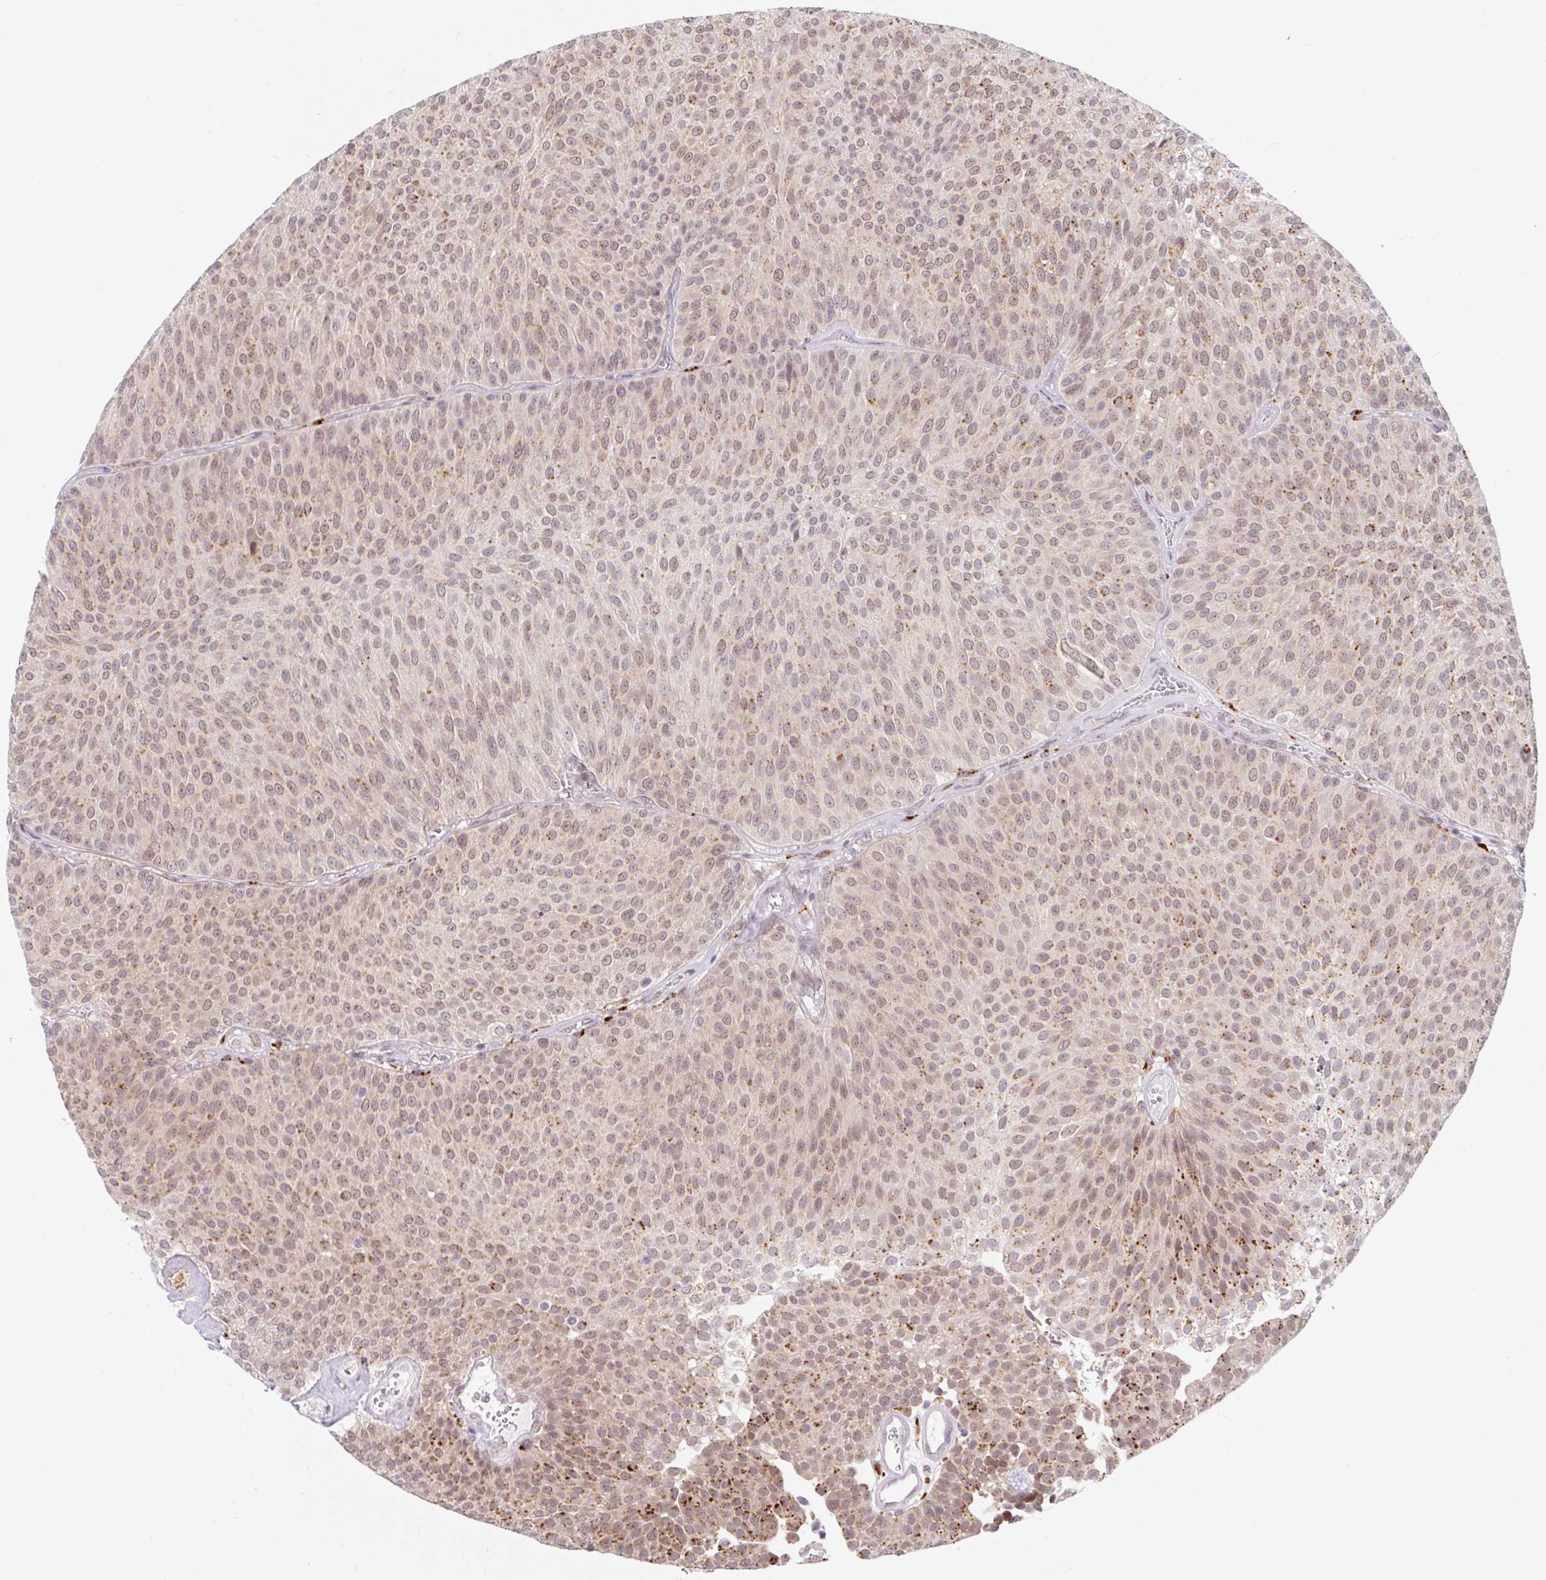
{"staining": {"intensity": "moderate", "quantity": ">75%", "location": "cytoplasmic/membranous"}, "tissue": "urothelial cancer", "cell_type": "Tumor cells", "image_type": "cancer", "snomed": [{"axis": "morphology", "description": "Urothelial carcinoma, Low grade"}, {"axis": "topography", "description": "Urinary bladder"}], "caption": "A high-resolution histopathology image shows immunohistochemistry (IHC) staining of low-grade urothelial carcinoma, which shows moderate cytoplasmic/membranous positivity in approximately >75% of tumor cells.", "gene": "SRSF10", "patient": {"sex": "female", "age": 79}}